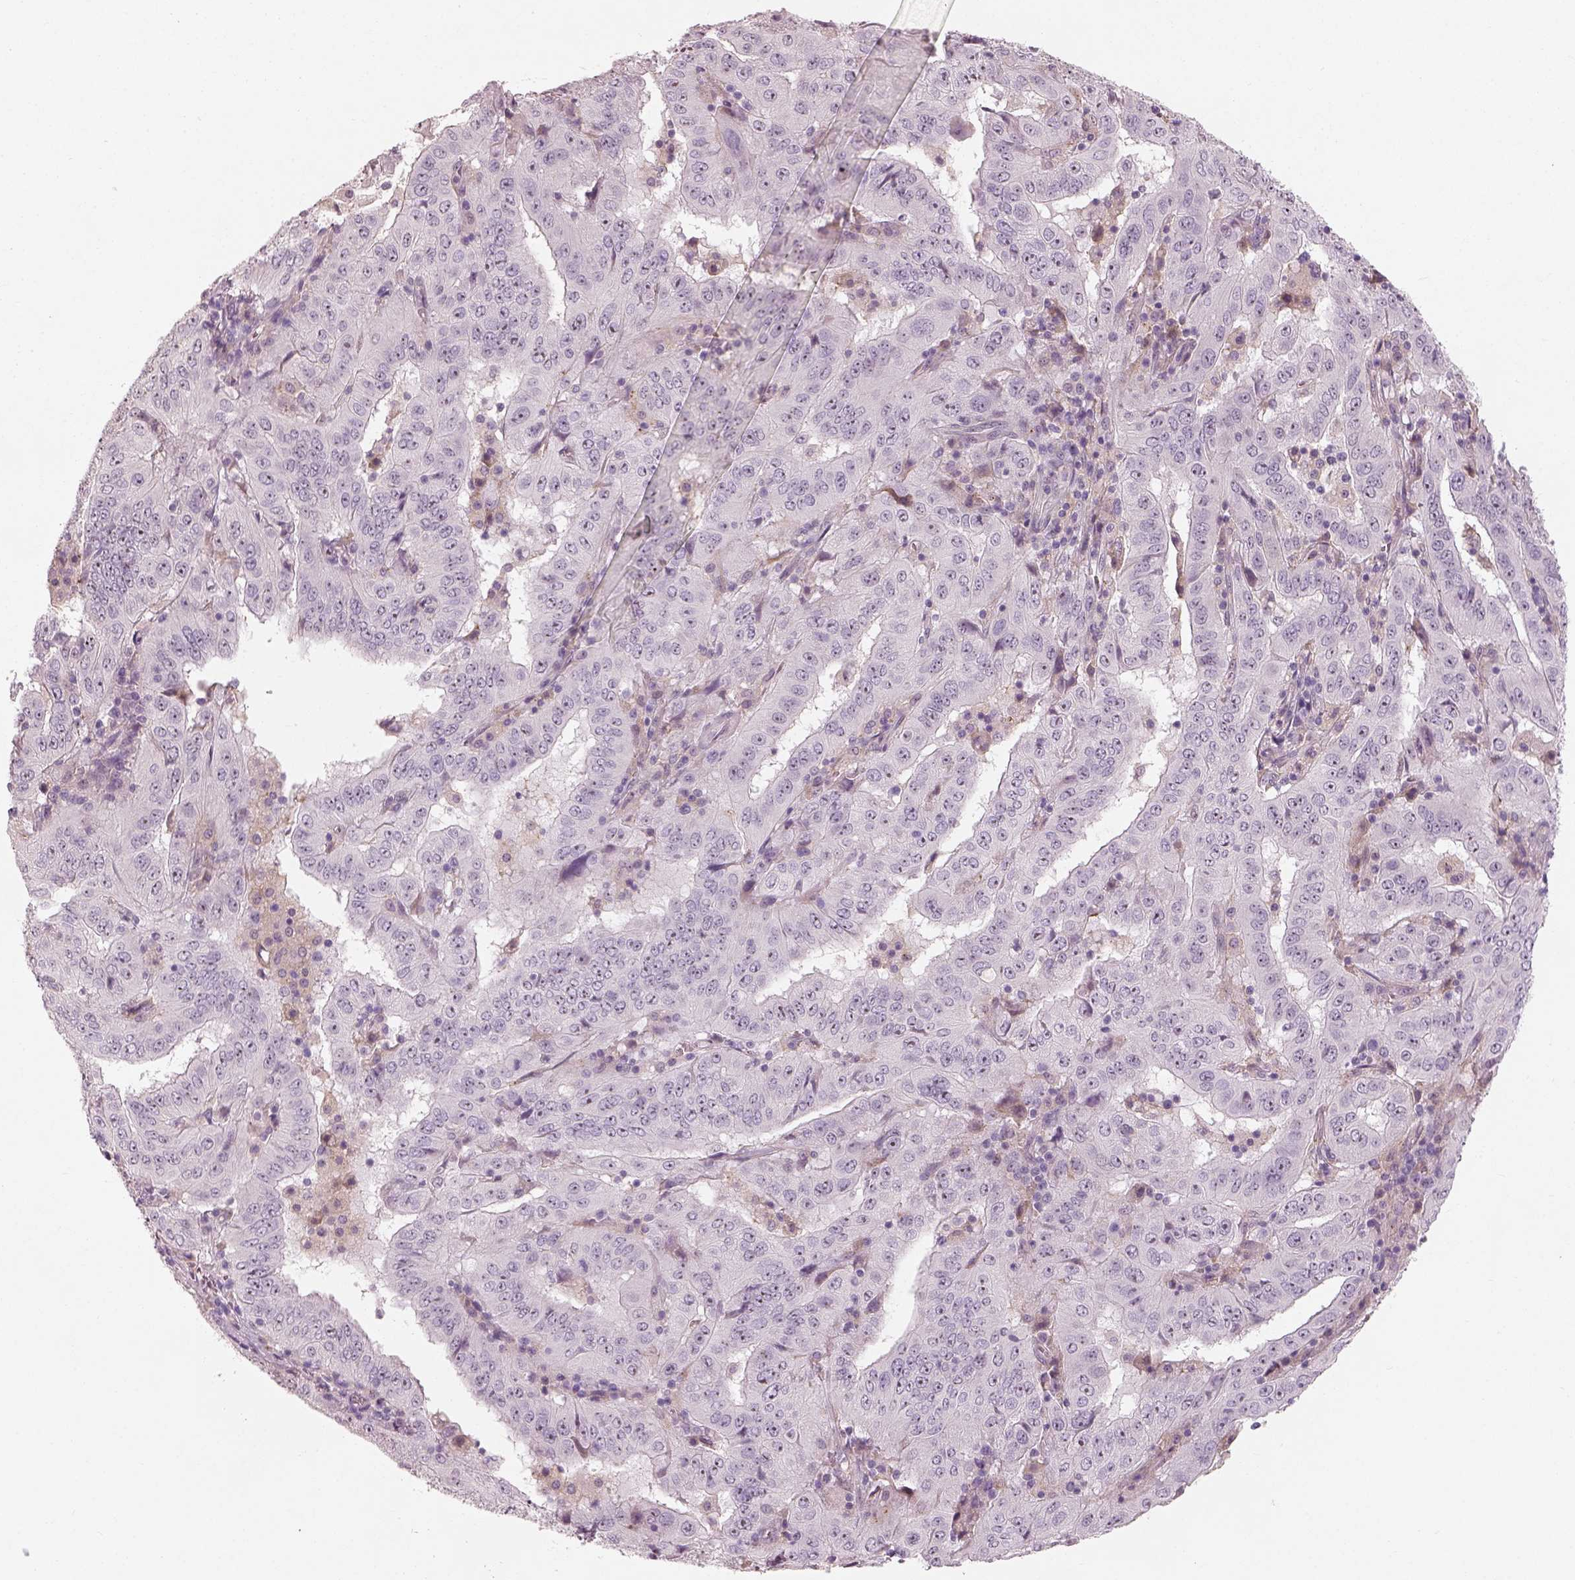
{"staining": {"intensity": "weak", "quantity": "25%-75%", "location": "nuclear"}, "tissue": "pancreatic cancer", "cell_type": "Tumor cells", "image_type": "cancer", "snomed": [{"axis": "morphology", "description": "Adenocarcinoma, NOS"}, {"axis": "topography", "description": "Pancreas"}], "caption": "A low amount of weak nuclear staining is present in about 25%-75% of tumor cells in pancreatic cancer (adenocarcinoma) tissue. Using DAB (3,3'-diaminobenzidine) (brown) and hematoxylin (blue) stains, captured at high magnification using brightfield microscopy.", "gene": "CDS1", "patient": {"sex": "male", "age": 63}}